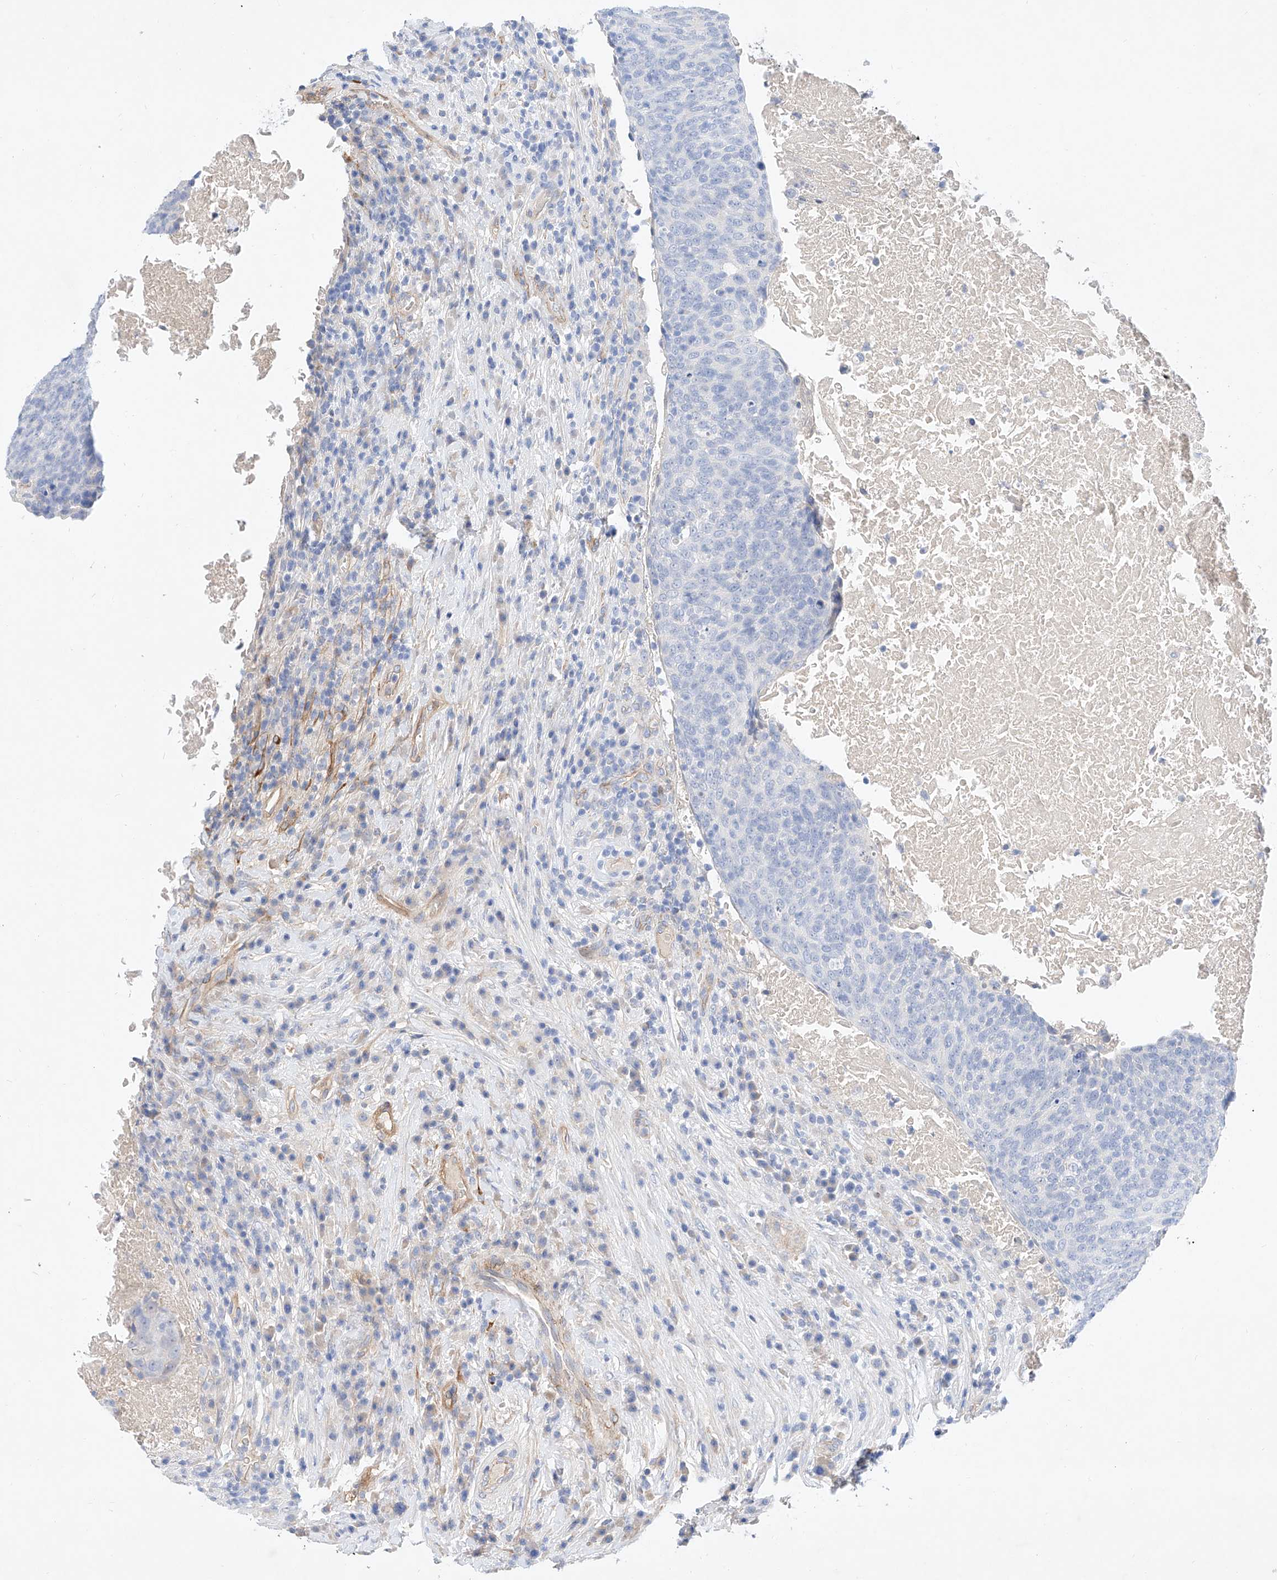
{"staining": {"intensity": "negative", "quantity": "none", "location": "none"}, "tissue": "head and neck cancer", "cell_type": "Tumor cells", "image_type": "cancer", "snomed": [{"axis": "morphology", "description": "Squamous cell carcinoma, NOS"}, {"axis": "morphology", "description": "Squamous cell carcinoma, metastatic, NOS"}, {"axis": "topography", "description": "Lymph node"}, {"axis": "topography", "description": "Head-Neck"}], "caption": "High magnification brightfield microscopy of head and neck cancer (metastatic squamous cell carcinoma) stained with DAB (3,3'-diaminobenzidine) (brown) and counterstained with hematoxylin (blue): tumor cells show no significant positivity.", "gene": "SBSPON", "patient": {"sex": "male", "age": 62}}